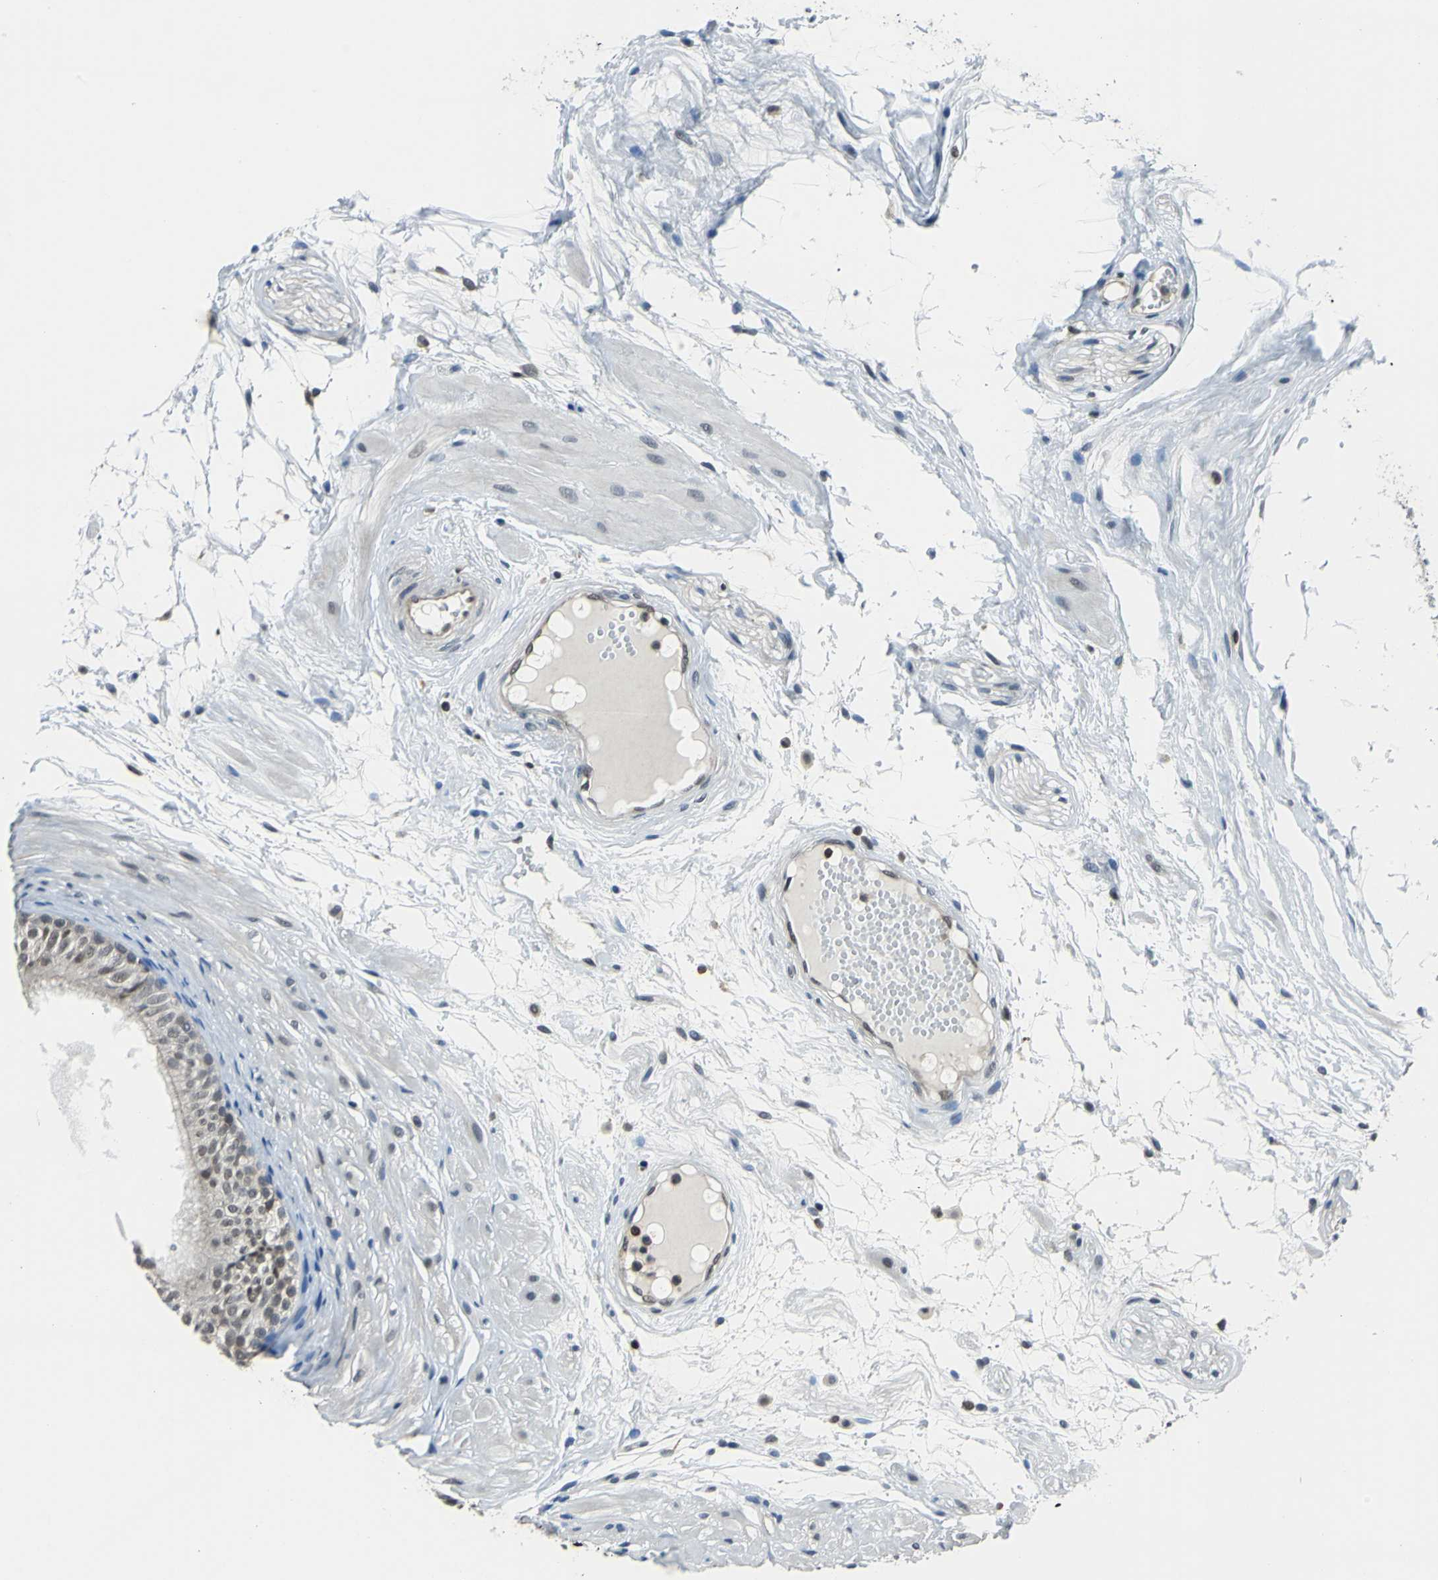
{"staining": {"intensity": "moderate", "quantity": "25%-75%", "location": "cytoplasmic/membranous,nuclear"}, "tissue": "epididymis", "cell_type": "Glandular cells", "image_type": "normal", "snomed": [{"axis": "morphology", "description": "Normal tissue, NOS"}, {"axis": "morphology", "description": "Atrophy, NOS"}, {"axis": "topography", "description": "Testis"}, {"axis": "topography", "description": "Epididymis"}], "caption": "Glandular cells reveal moderate cytoplasmic/membranous,nuclear expression in about 25%-75% of cells in benign epididymis. (Stains: DAB (3,3'-diaminobenzidine) in brown, nuclei in blue, Microscopy: brightfield microscopy at high magnification).", "gene": "ARPC3", "patient": {"sex": "male", "age": 18}}